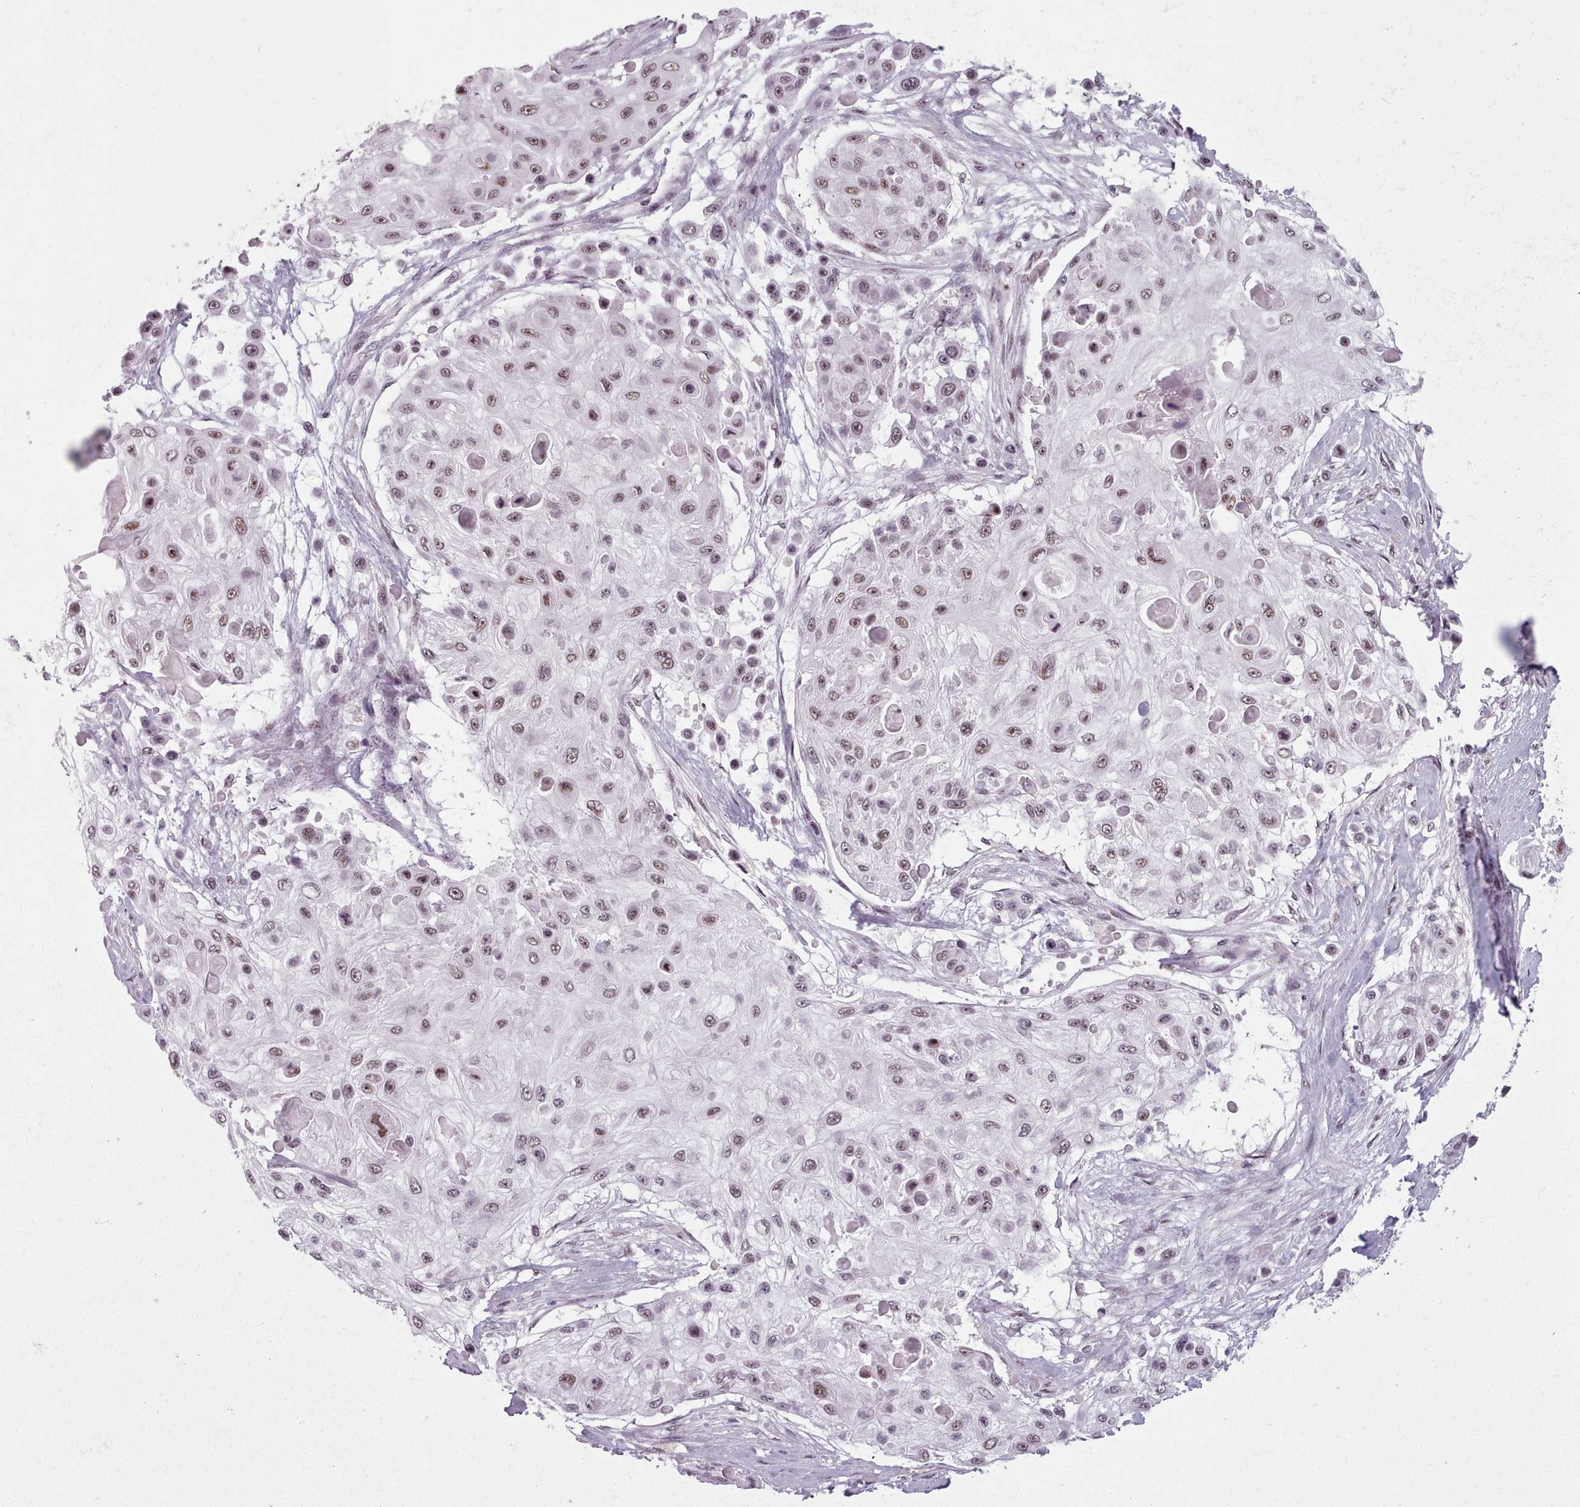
{"staining": {"intensity": "moderate", "quantity": ">75%", "location": "nuclear"}, "tissue": "skin cancer", "cell_type": "Tumor cells", "image_type": "cancer", "snomed": [{"axis": "morphology", "description": "Squamous cell carcinoma, NOS"}, {"axis": "topography", "description": "Skin"}], "caption": "Immunohistochemistry (IHC) of skin squamous cell carcinoma reveals medium levels of moderate nuclear expression in approximately >75% of tumor cells.", "gene": "SRRM1", "patient": {"sex": "male", "age": 67}}